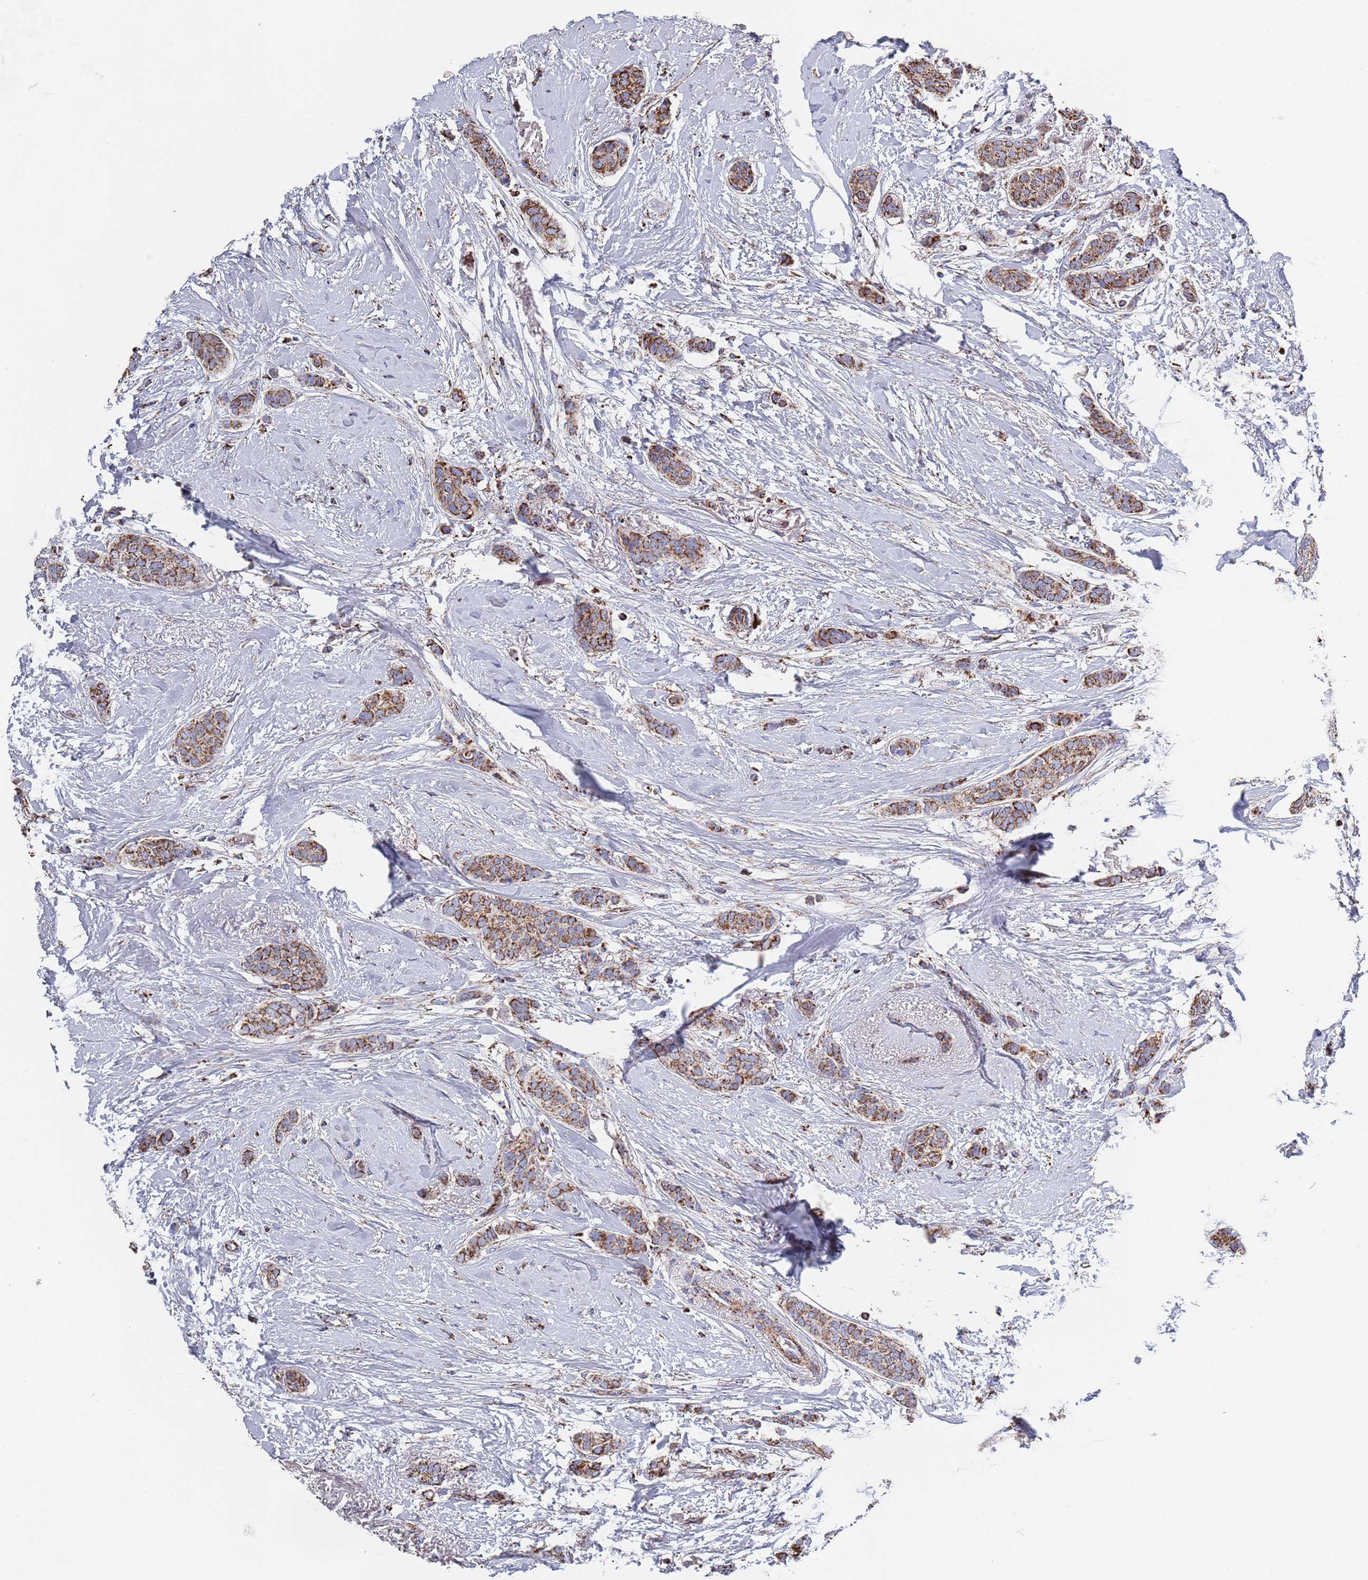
{"staining": {"intensity": "moderate", "quantity": ">75%", "location": "cytoplasmic/membranous"}, "tissue": "breast cancer", "cell_type": "Tumor cells", "image_type": "cancer", "snomed": [{"axis": "morphology", "description": "Duct carcinoma"}, {"axis": "topography", "description": "Breast"}], "caption": "A medium amount of moderate cytoplasmic/membranous positivity is seen in approximately >75% of tumor cells in breast invasive ductal carcinoma tissue.", "gene": "PGP", "patient": {"sex": "female", "age": 72}}